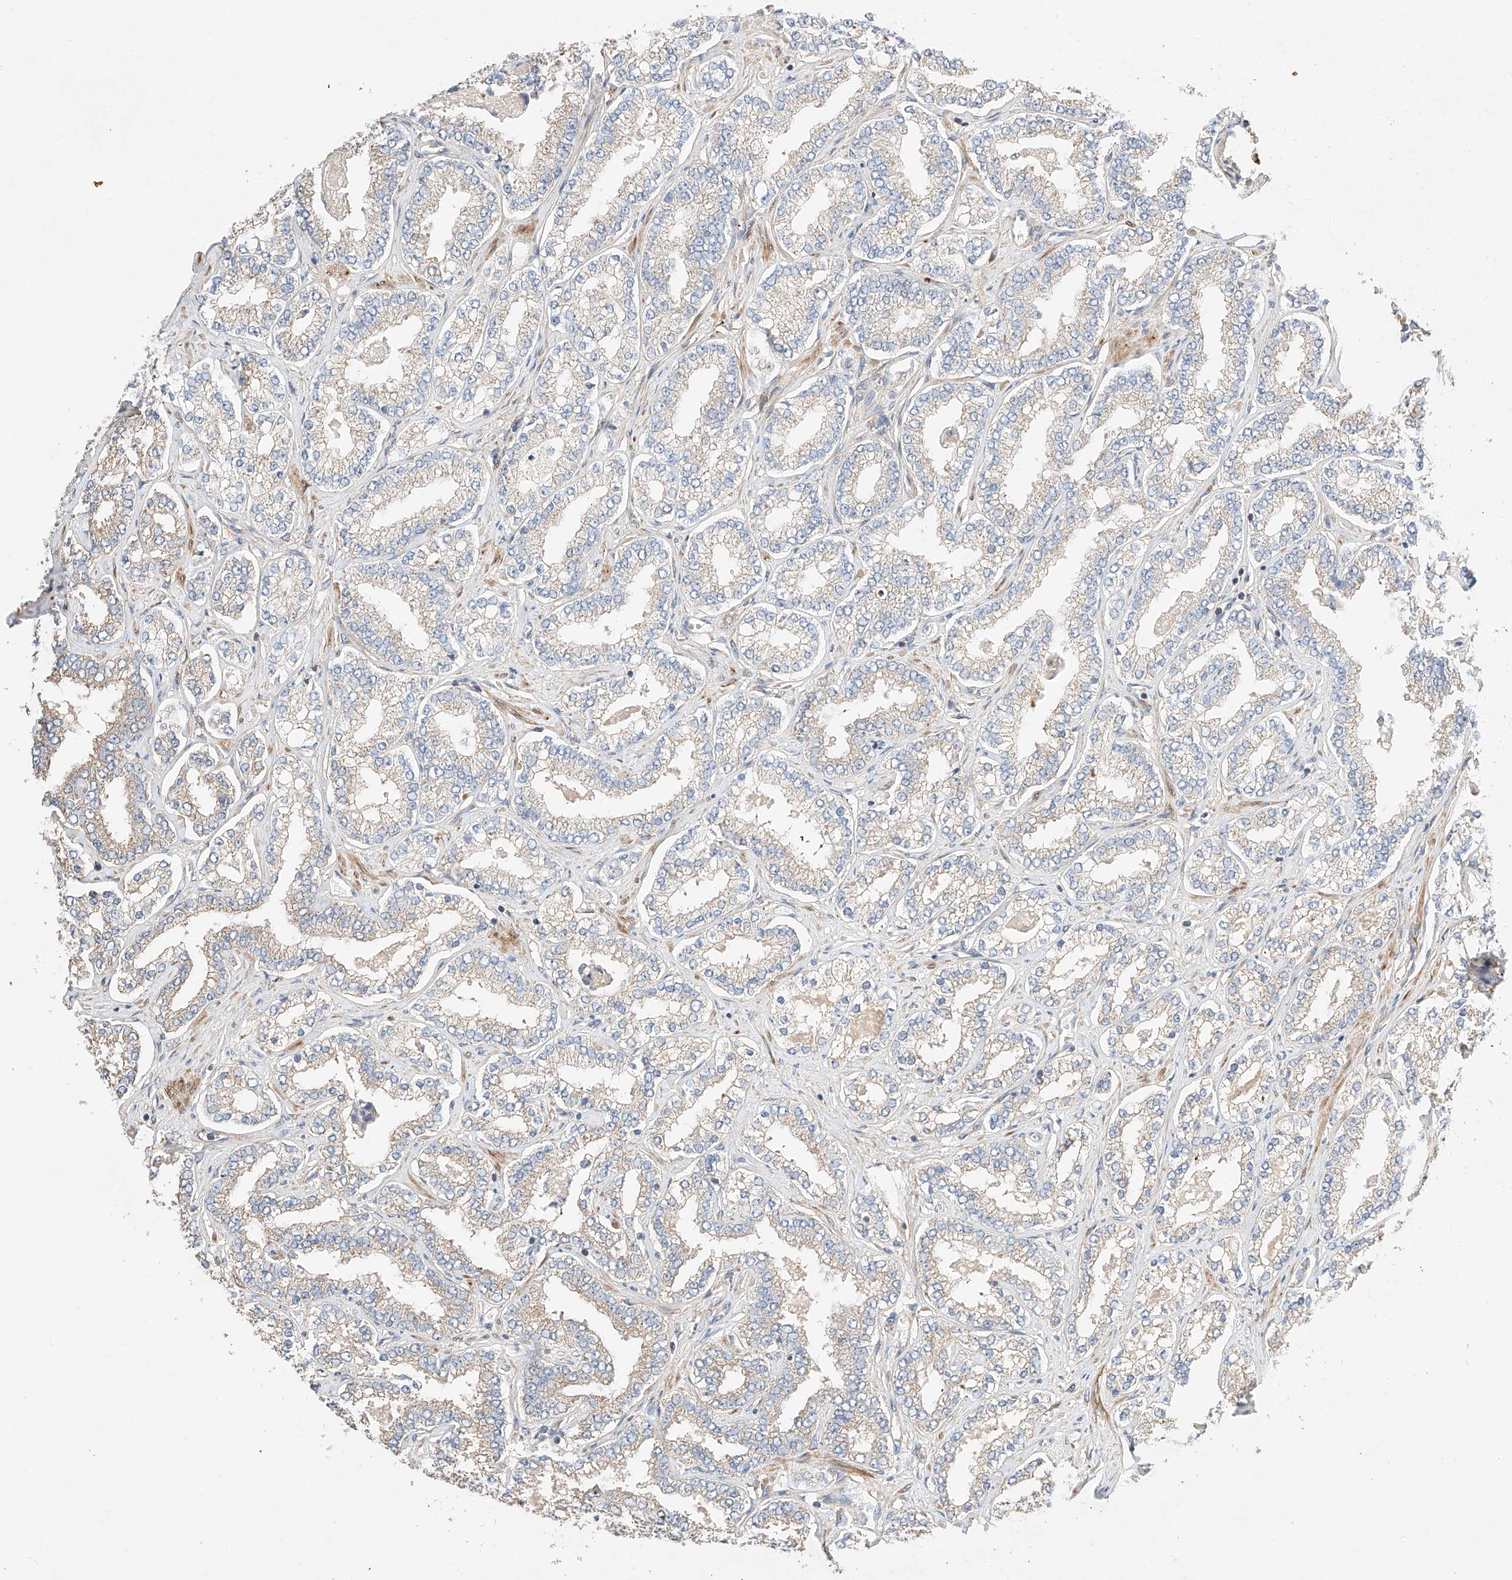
{"staining": {"intensity": "weak", "quantity": "<25%", "location": "cytoplasmic/membranous"}, "tissue": "prostate cancer", "cell_type": "Tumor cells", "image_type": "cancer", "snomed": [{"axis": "morphology", "description": "Normal tissue, NOS"}, {"axis": "morphology", "description": "Adenocarcinoma, High grade"}, {"axis": "topography", "description": "Prostate"}], "caption": "Human adenocarcinoma (high-grade) (prostate) stained for a protein using immunohistochemistry (IHC) shows no expression in tumor cells.", "gene": "RAB23", "patient": {"sex": "male", "age": 83}}